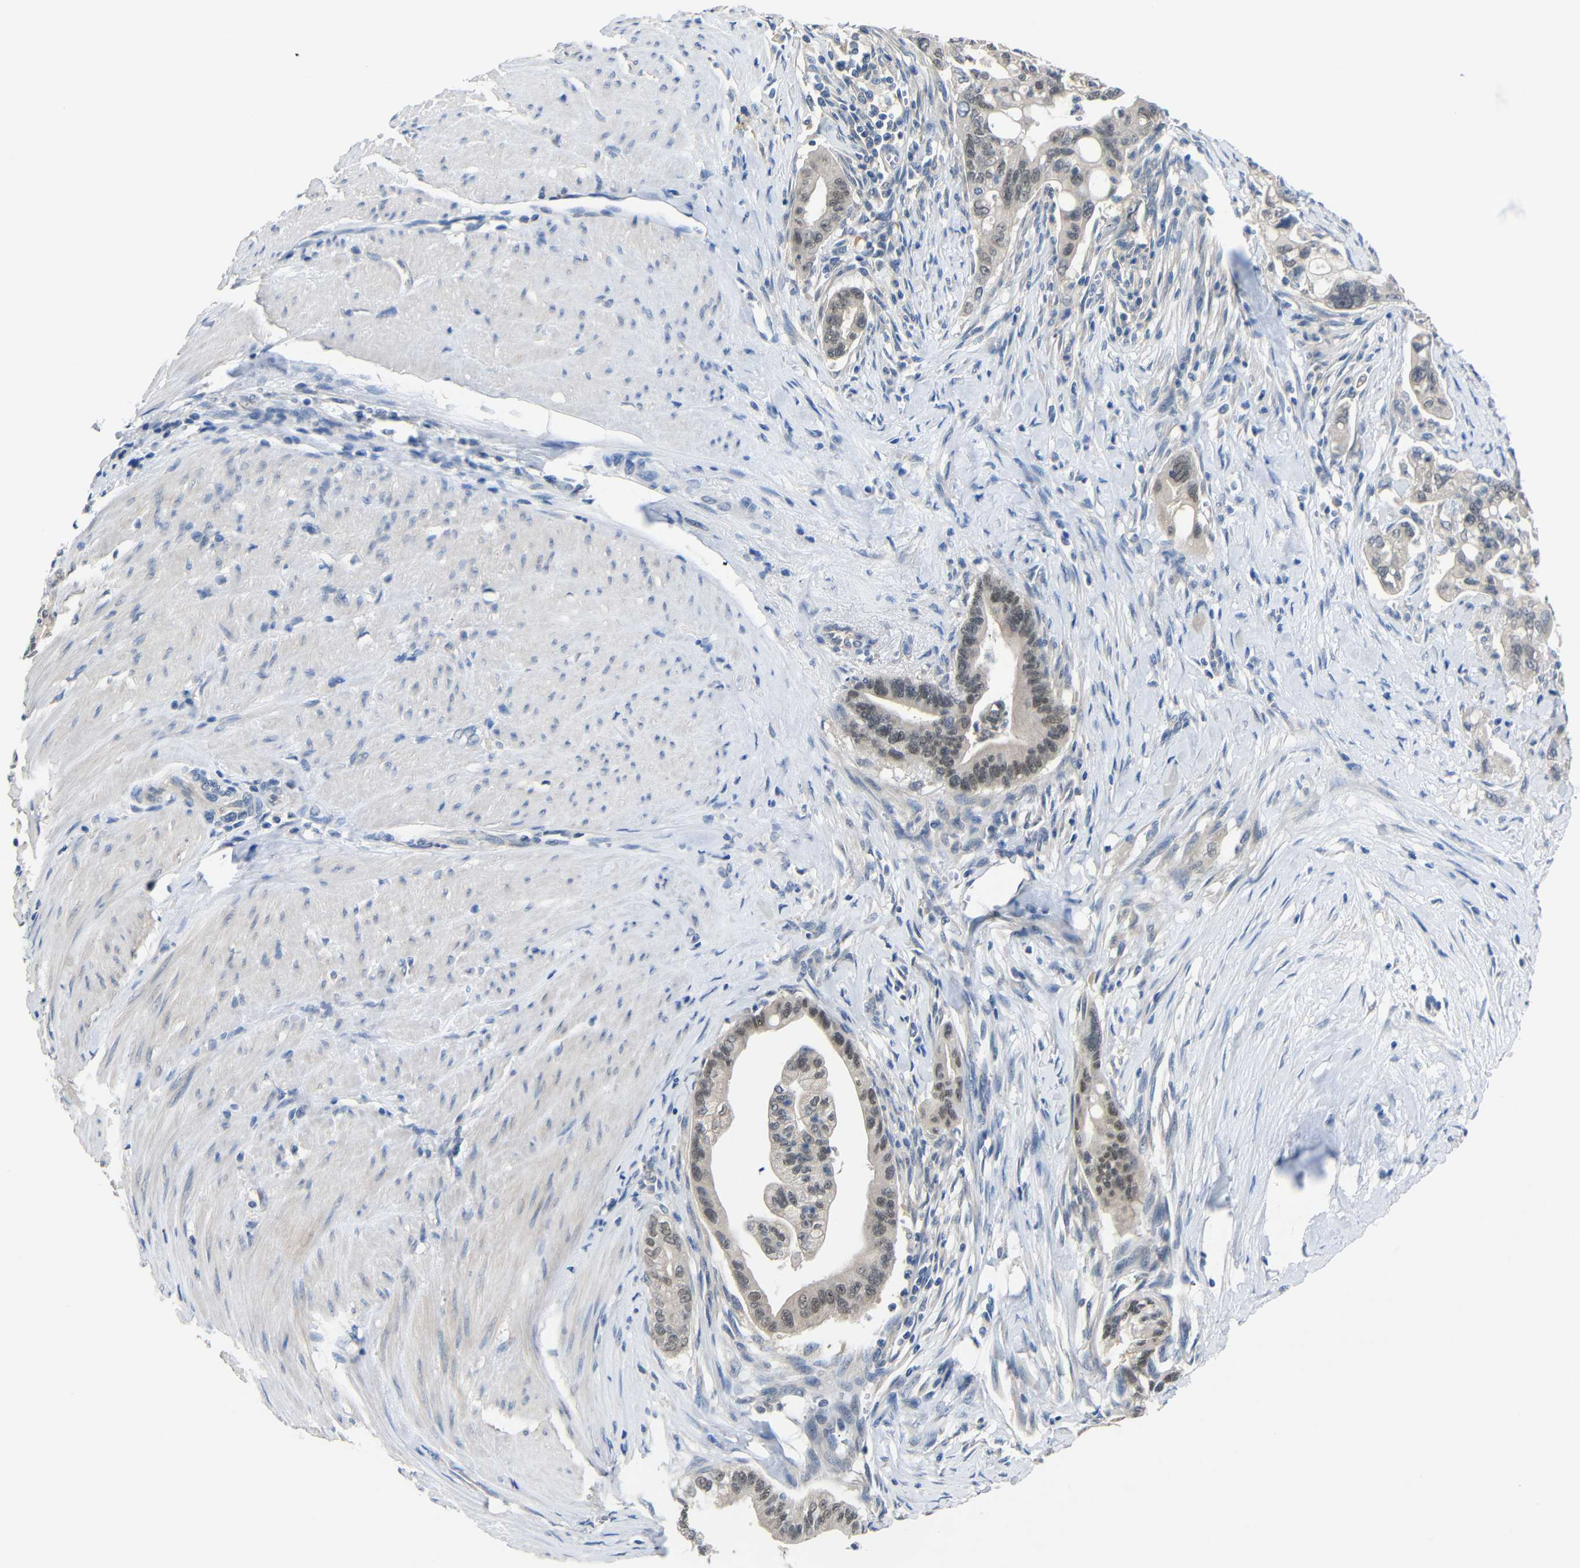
{"staining": {"intensity": "moderate", "quantity": "25%-75%", "location": "nuclear"}, "tissue": "pancreatic cancer", "cell_type": "Tumor cells", "image_type": "cancer", "snomed": [{"axis": "morphology", "description": "Adenocarcinoma, NOS"}, {"axis": "topography", "description": "Pancreas"}], "caption": "Tumor cells show medium levels of moderate nuclear positivity in approximately 25%-75% of cells in human adenocarcinoma (pancreatic).", "gene": "HNF1A", "patient": {"sex": "male", "age": 70}}